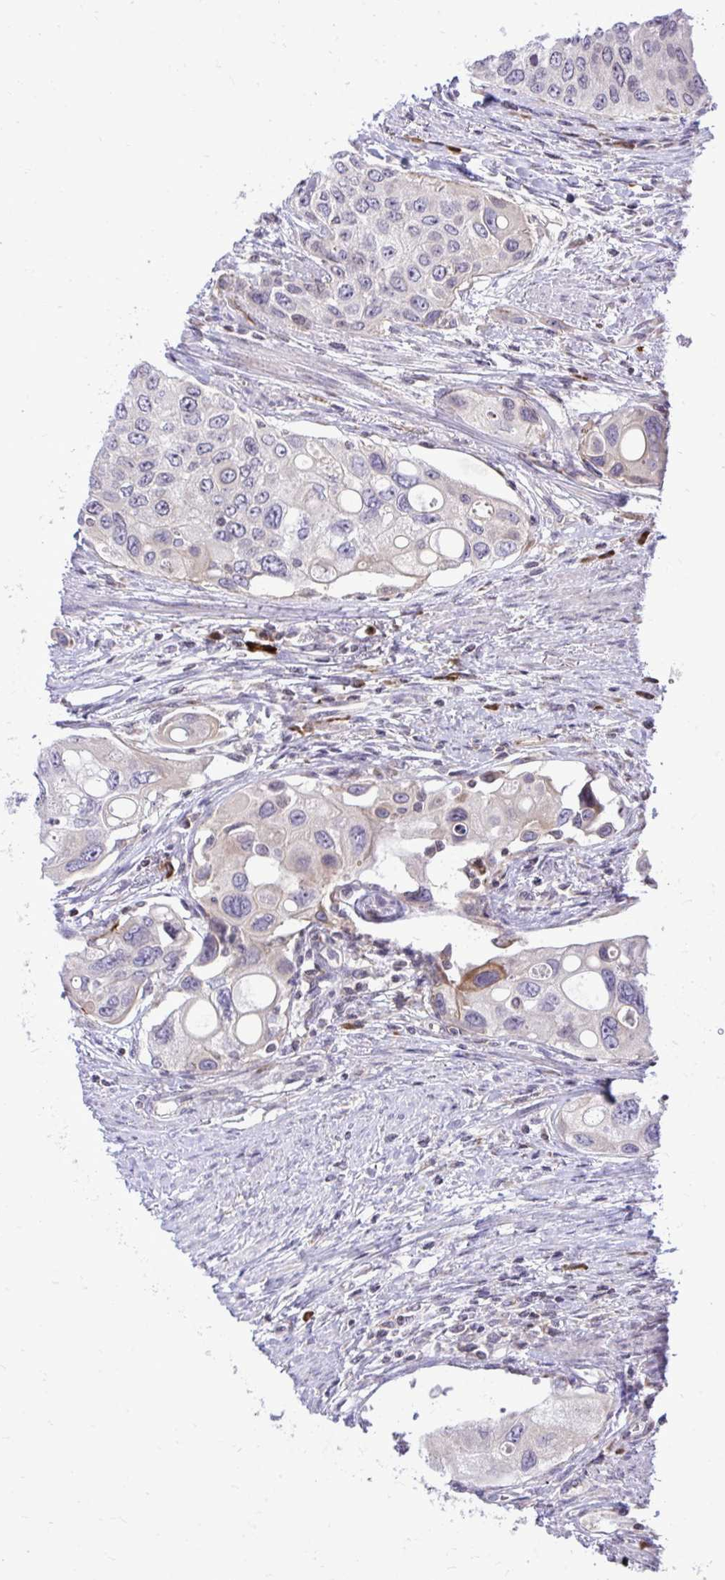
{"staining": {"intensity": "moderate", "quantity": "<25%", "location": "cytoplasmic/membranous"}, "tissue": "urothelial cancer", "cell_type": "Tumor cells", "image_type": "cancer", "snomed": [{"axis": "morphology", "description": "Urothelial carcinoma, High grade"}, {"axis": "topography", "description": "Urinary bladder"}], "caption": "An image showing moderate cytoplasmic/membranous positivity in approximately <25% of tumor cells in urothelial cancer, as visualized by brown immunohistochemical staining.", "gene": "METTL9", "patient": {"sex": "female", "age": 56}}